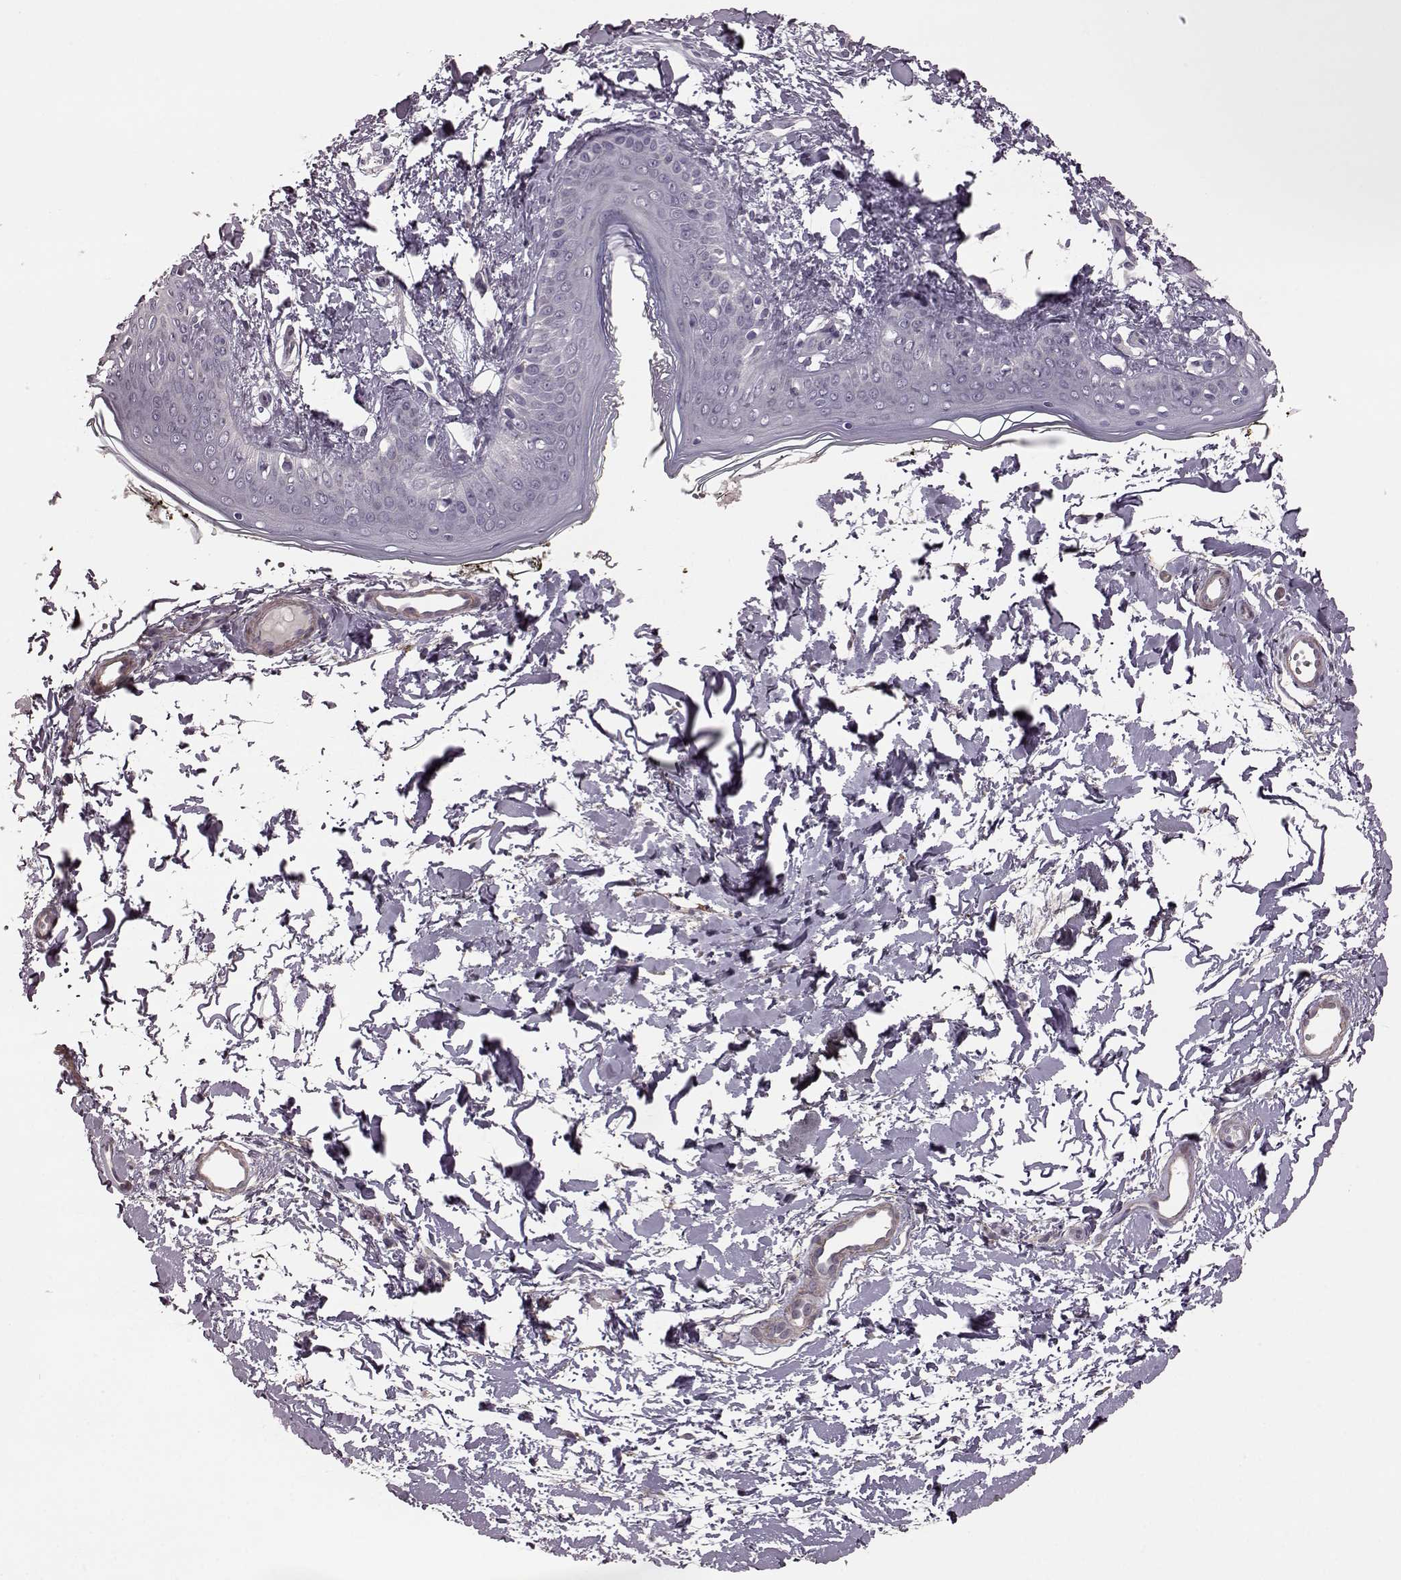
{"staining": {"intensity": "negative", "quantity": "none", "location": "none"}, "tissue": "skin", "cell_type": "Fibroblasts", "image_type": "normal", "snomed": [{"axis": "morphology", "description": "Normal tissue, NOS"}, {"axis": "topography", "description": "Skin"}], "caption": "DAB immunohistochemical staining of unremarkable human skin shows no significant expression in fibroblasts.", "gene": "GRK1", "patient": {"sex": "female", "age": 34}}